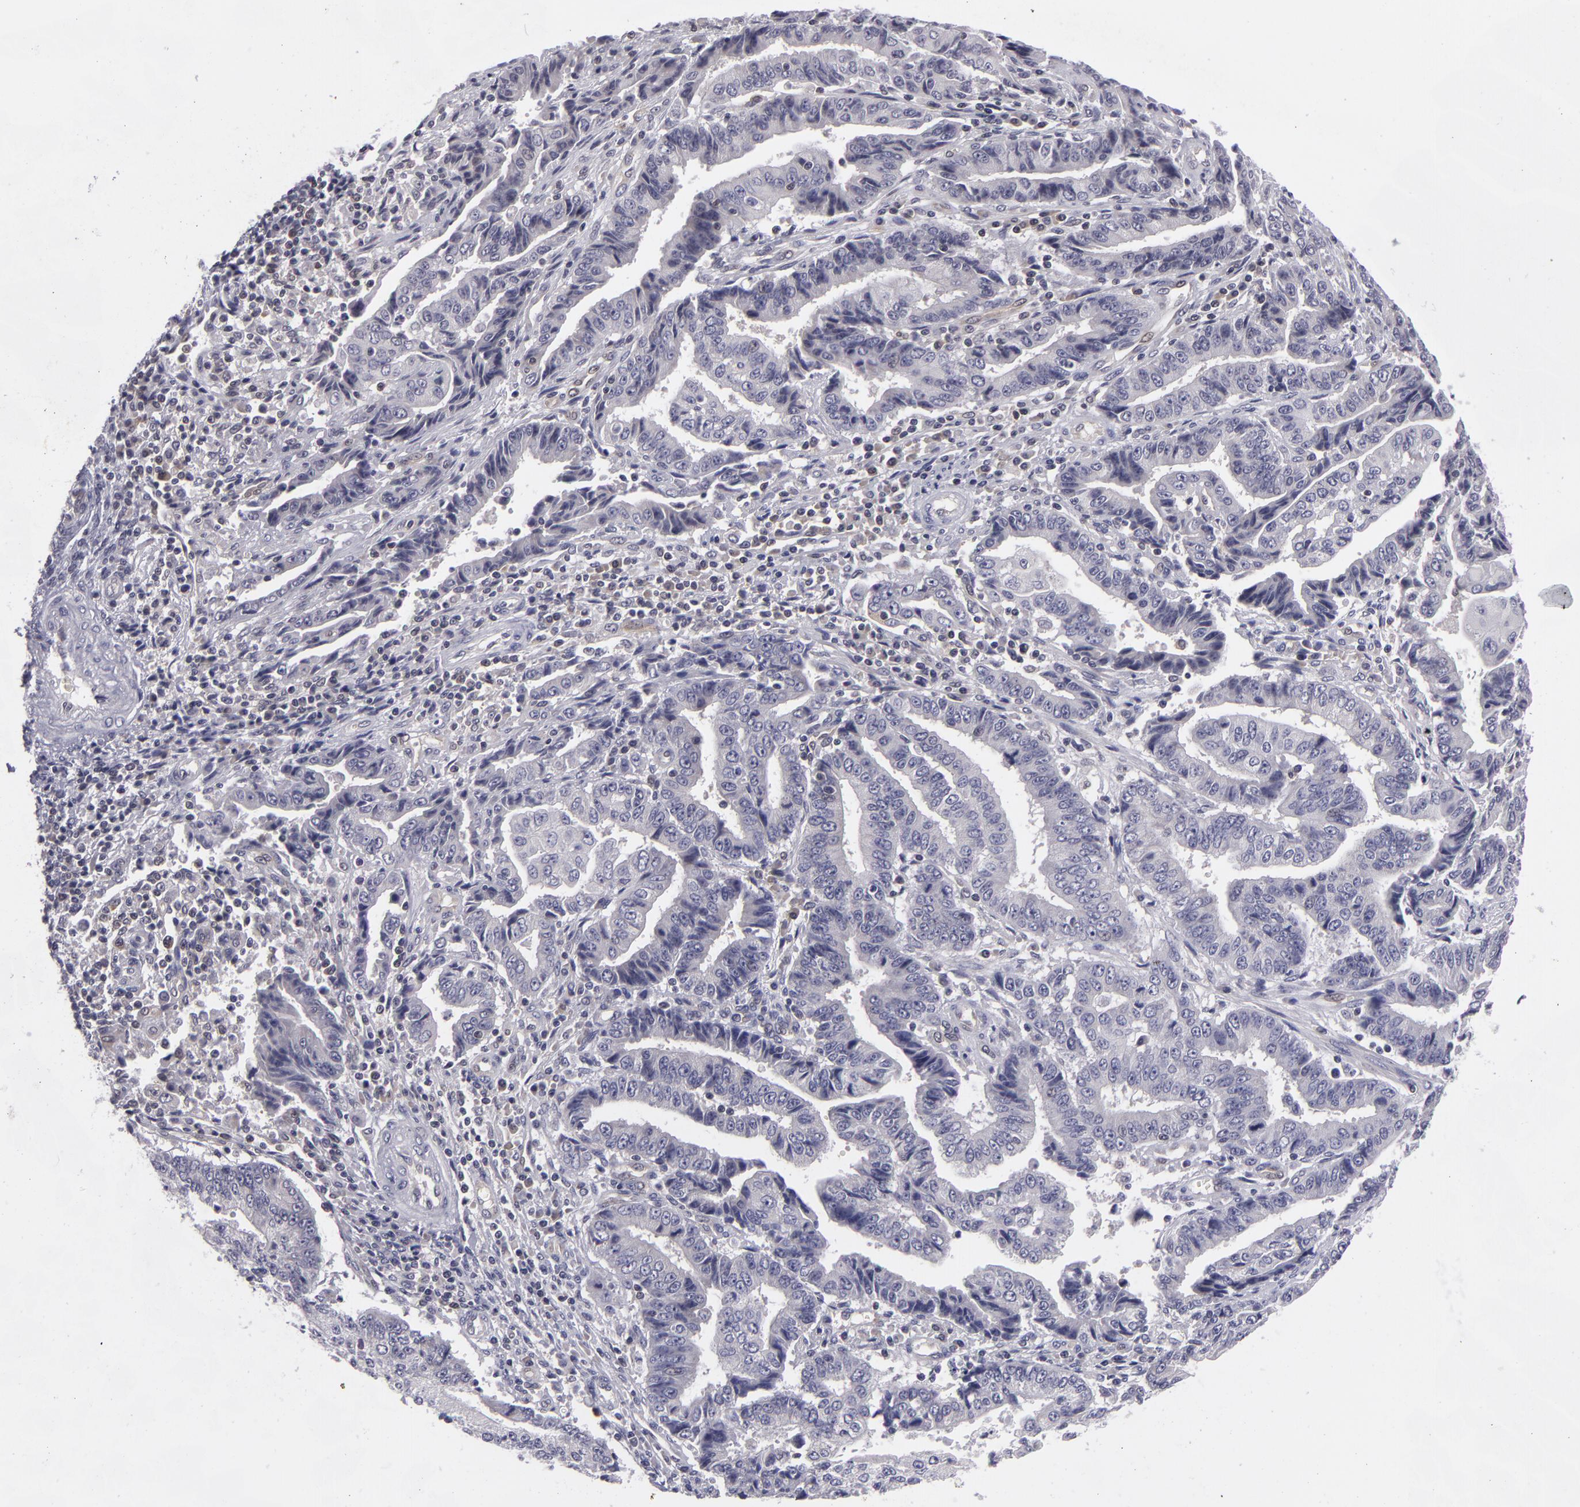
{"staining": {"intensity": "negative", "quantity": "none", "location": "none"}, "tissue": "endometrial cancer", "cell_type": "Tumor cells", "image_type": "cancer", "snomed": [{"axis": "morphology", "description": "Adenocarcinoma, NOS"}, {"axis": "topography", "description": "Endometrium"}], "caption": "Histopathology image shows no protein positivity in tumor cells of endometrial cancer tissue.", "gene": "BCL10", "patient": {"sex": "female", "age": 75}}